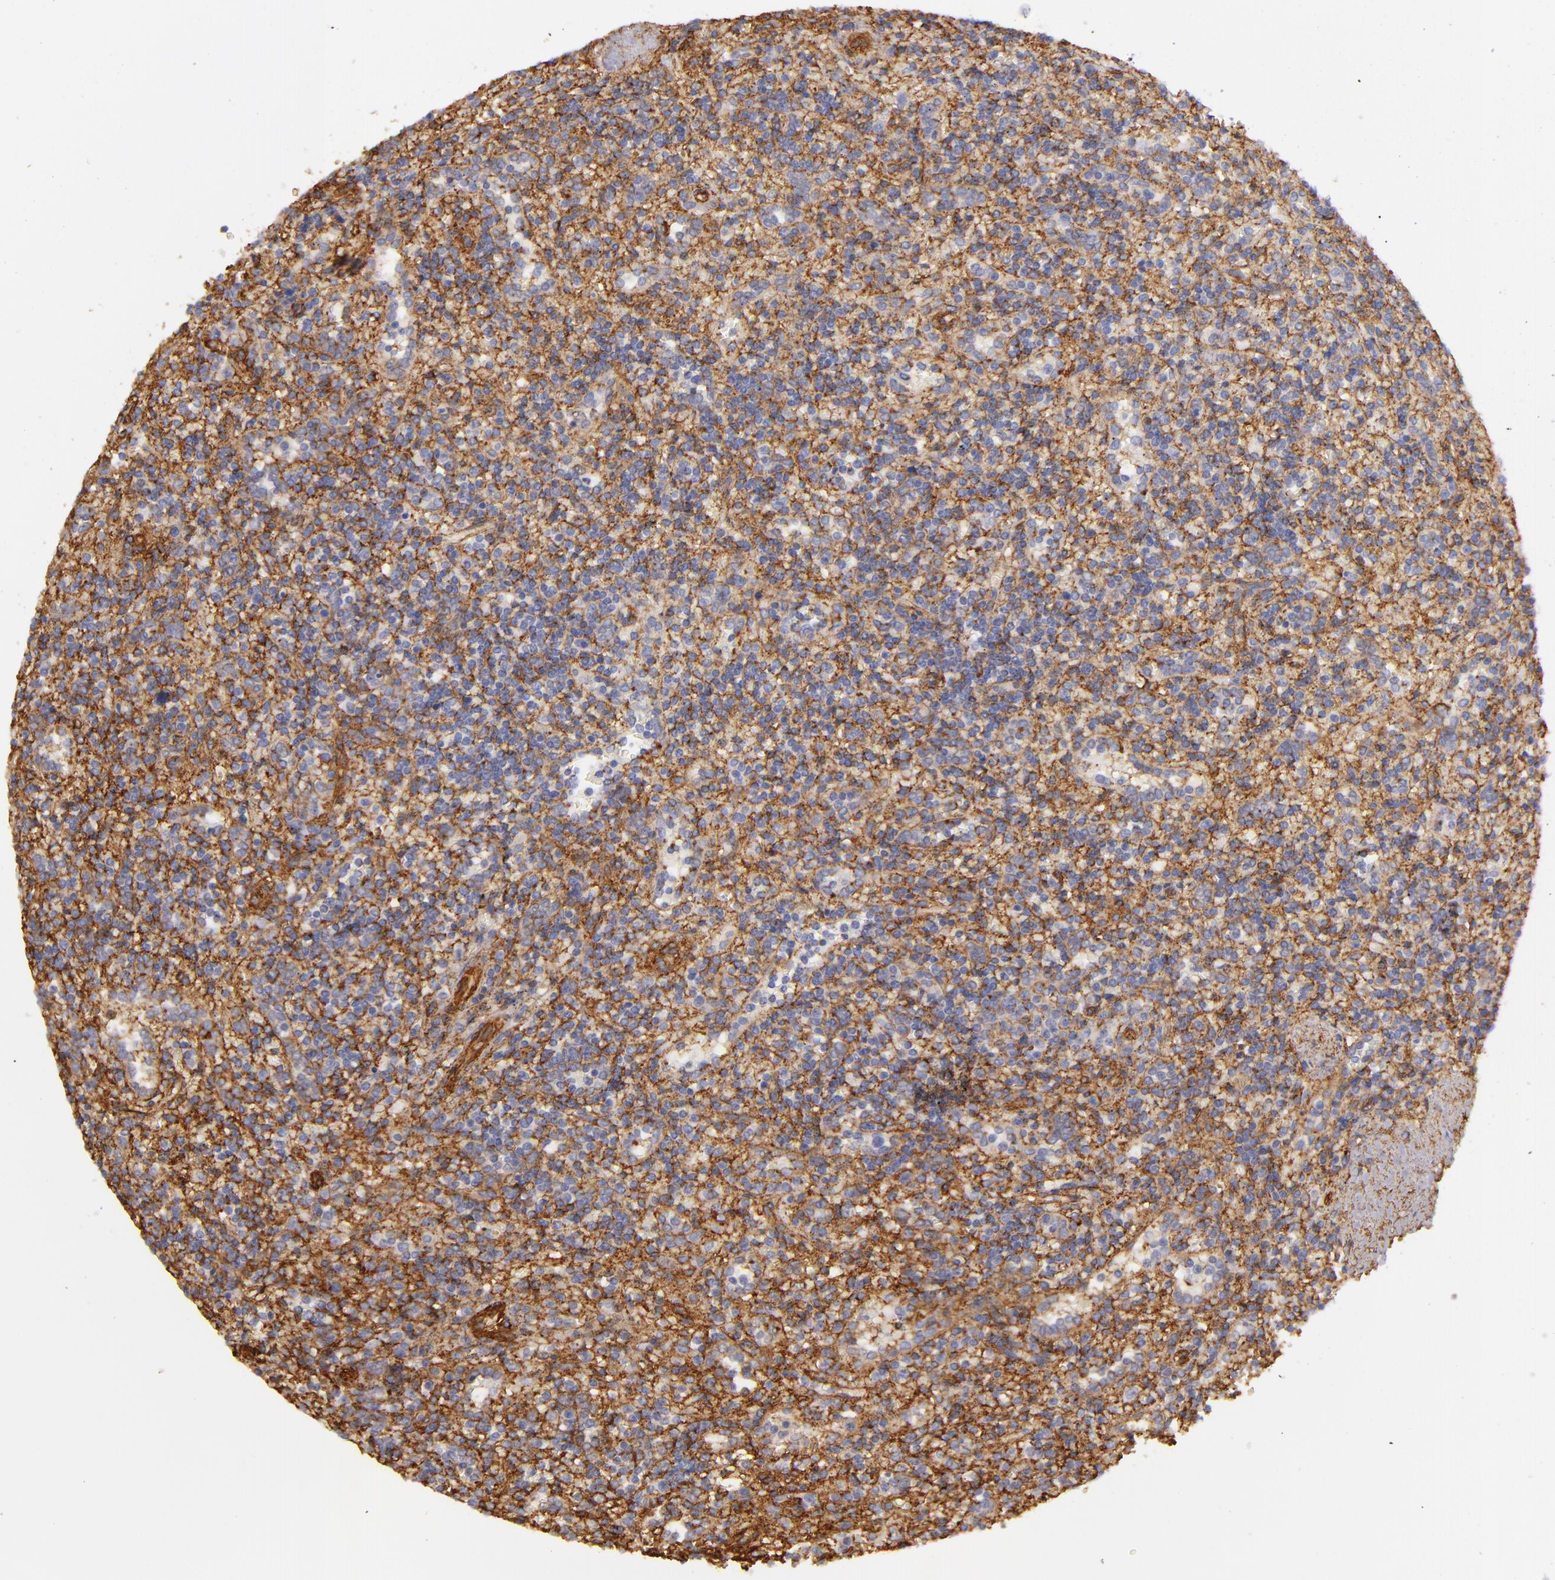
{"staining": {"intensity": "strong", "quantity": ">75%", "location": "cytoplasmic/membranous"}, "tissue": "lymphoma", "cell_type": "Tumor cells", "image_type": "cancer", "snomed": [{"axis": "morphology", "description": "Malignant lymphoma, non-Hodgkin's type, Low grade"}, {"axis": "topography", "description": "Spleen"}], "caption": "Immunohistochemistry (DAB) staining of human malignant lymphoma, non-Hodgkin's type (low-grade) displays strong cytoplasmic/membranous protein staining in approximately >75% of tumor cells.", "gene": "CD151", "patient": {"sex": "male", "age": 67}}